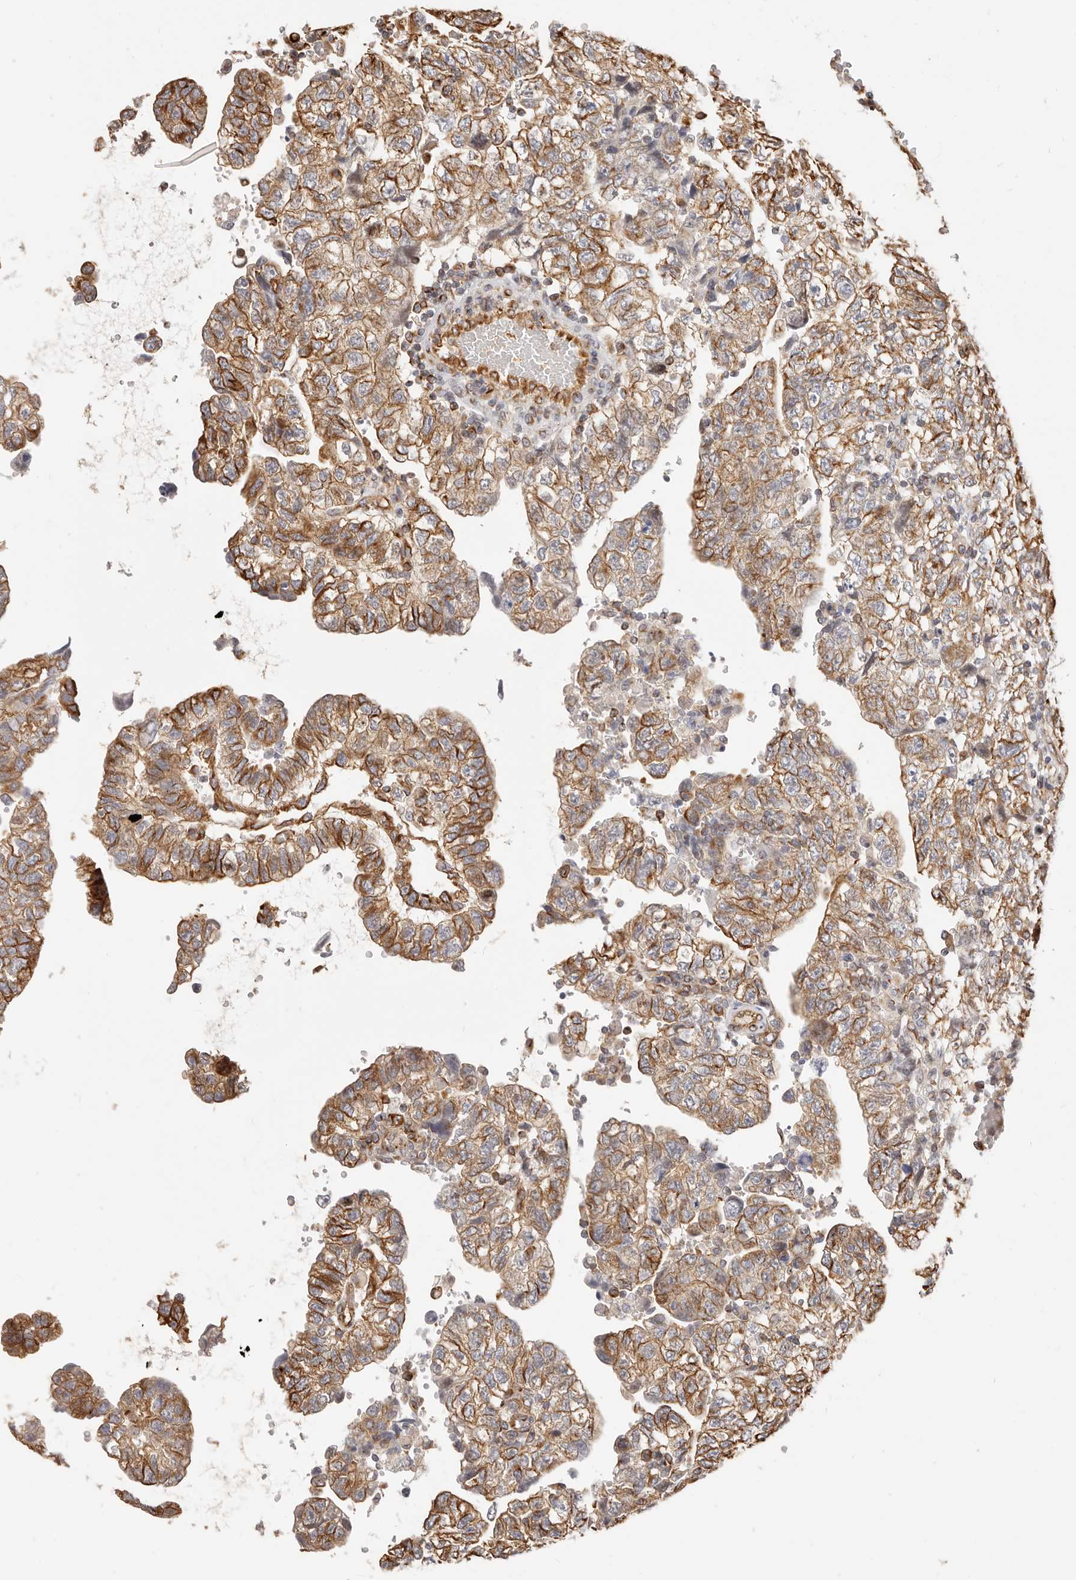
{"staining": {"intensity": "strong", "quantity": "25%-75%", "location": "cytoplasmic/membranous"}, "tissue": "testis cancer", "cell_type": "Tumor cells", "image_type": "cancer", "snomed": [{"axis": "morphology", "description": "Carcinoma, Embryonal, NOS"}, {"axis": "topography", "description": "Testis"}], "caption": "Protein expression analysis of human testis cancer reveals strong cytoplasmic/membranous staining in about 25%-75% of tumor cells. (DAB (3,3'-diaminobenzidine) IHC with brightfield microscopy, high magnification).", "gene": "DTNBP1", "patient": {"sex": "male", "age": 36}}